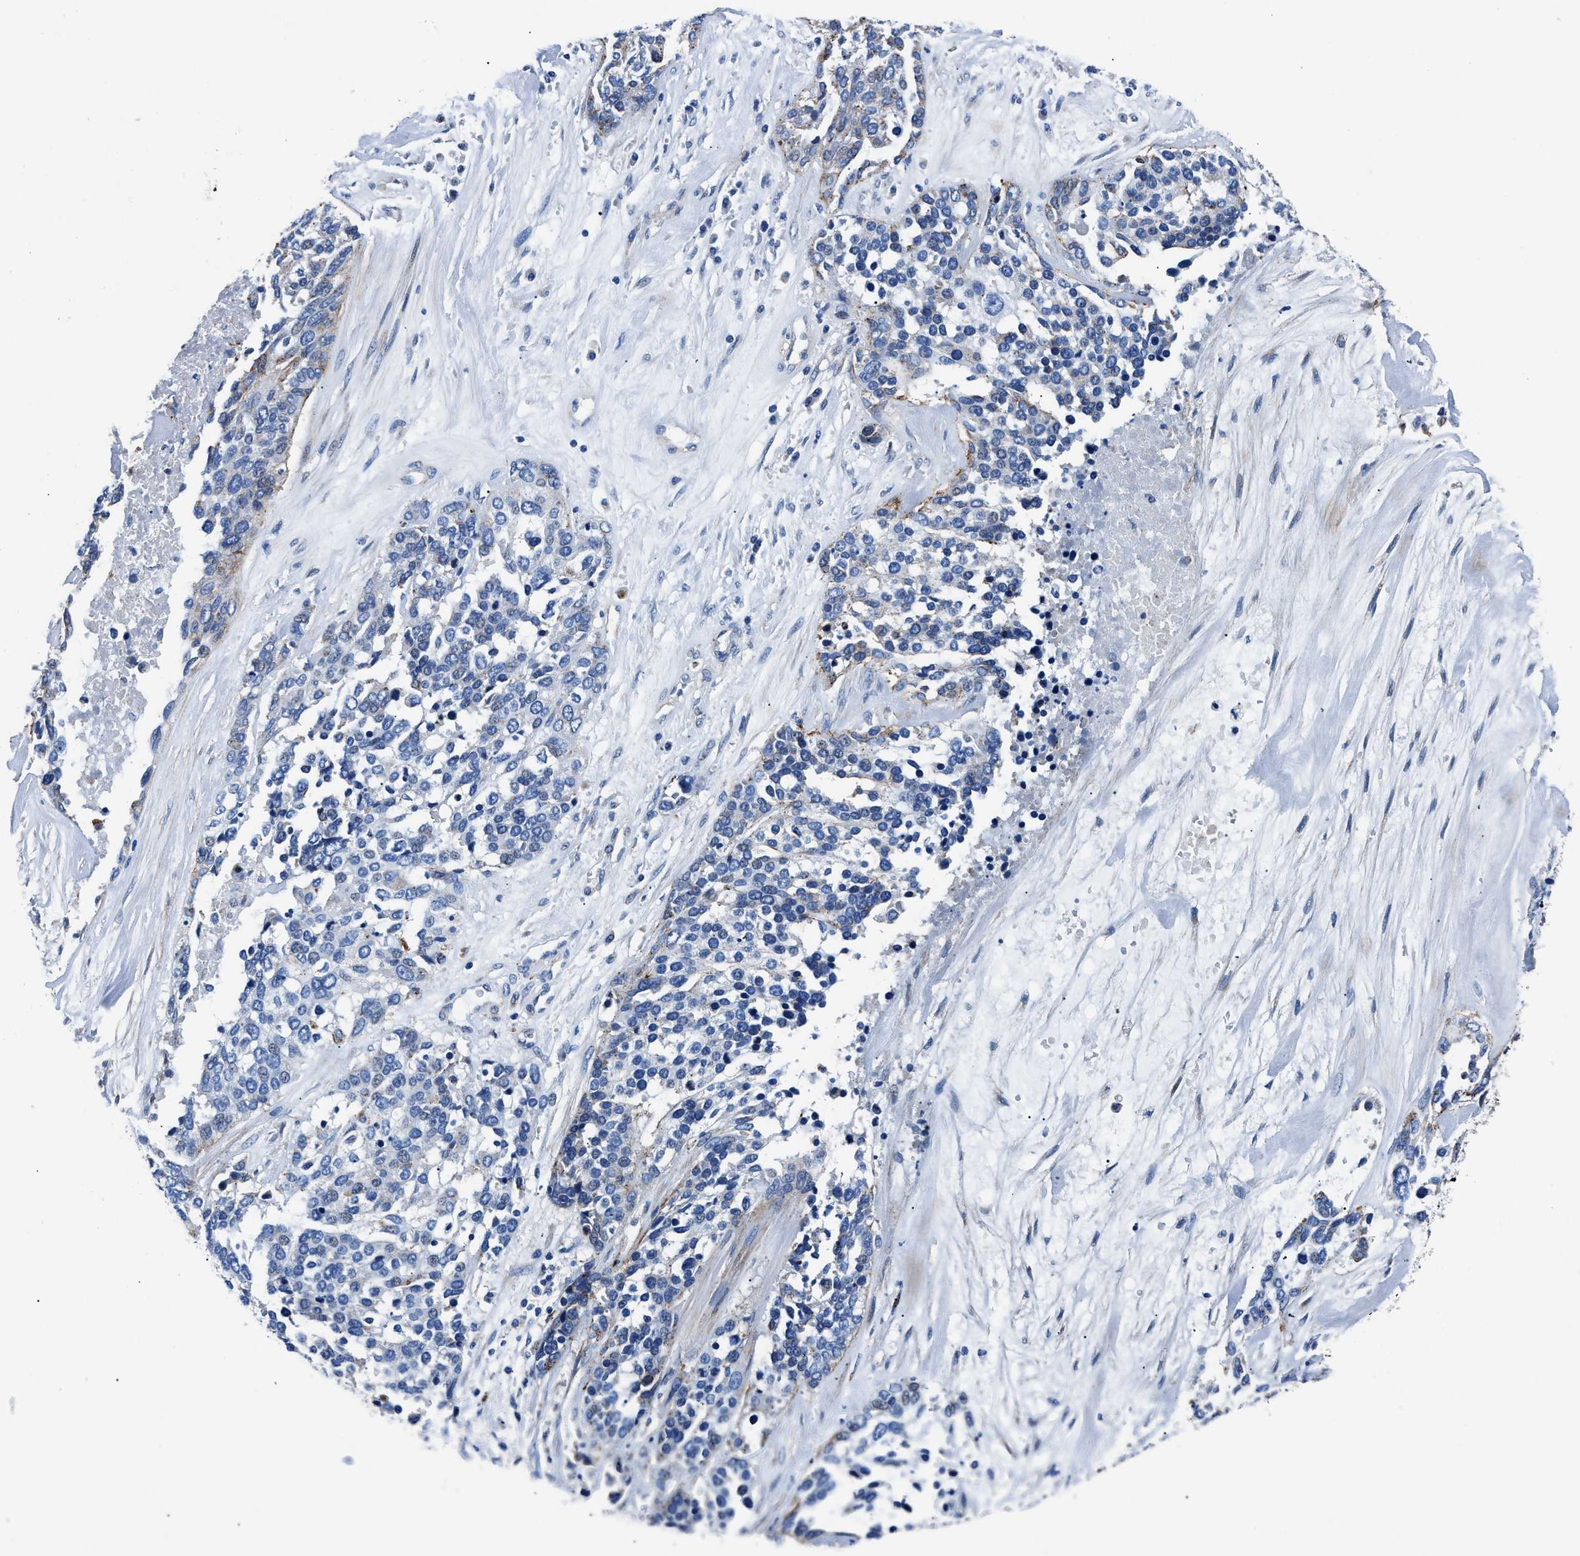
{"staining": {"intensity": "weak", "quantity": "<25%", "location": "cytoplasmic/membranous"}, "tissue": "ovarian cancer", "cell_type": "Tumor cells", "image_type": "cancer", "snomed": [{"axis": "morphology", "description": "Cystadenocarcinoma, serous, NOS"}, {"axis": "topography", "description": "Ovary"}], "caption": "A high-resolution image shows IHC staining of ovarian cancer (serous cystadenocarcinoma), which shows no significant positivity in tumor cells.", "gene": "DAG1", "patient": {"sex": "female", "age": 44}}